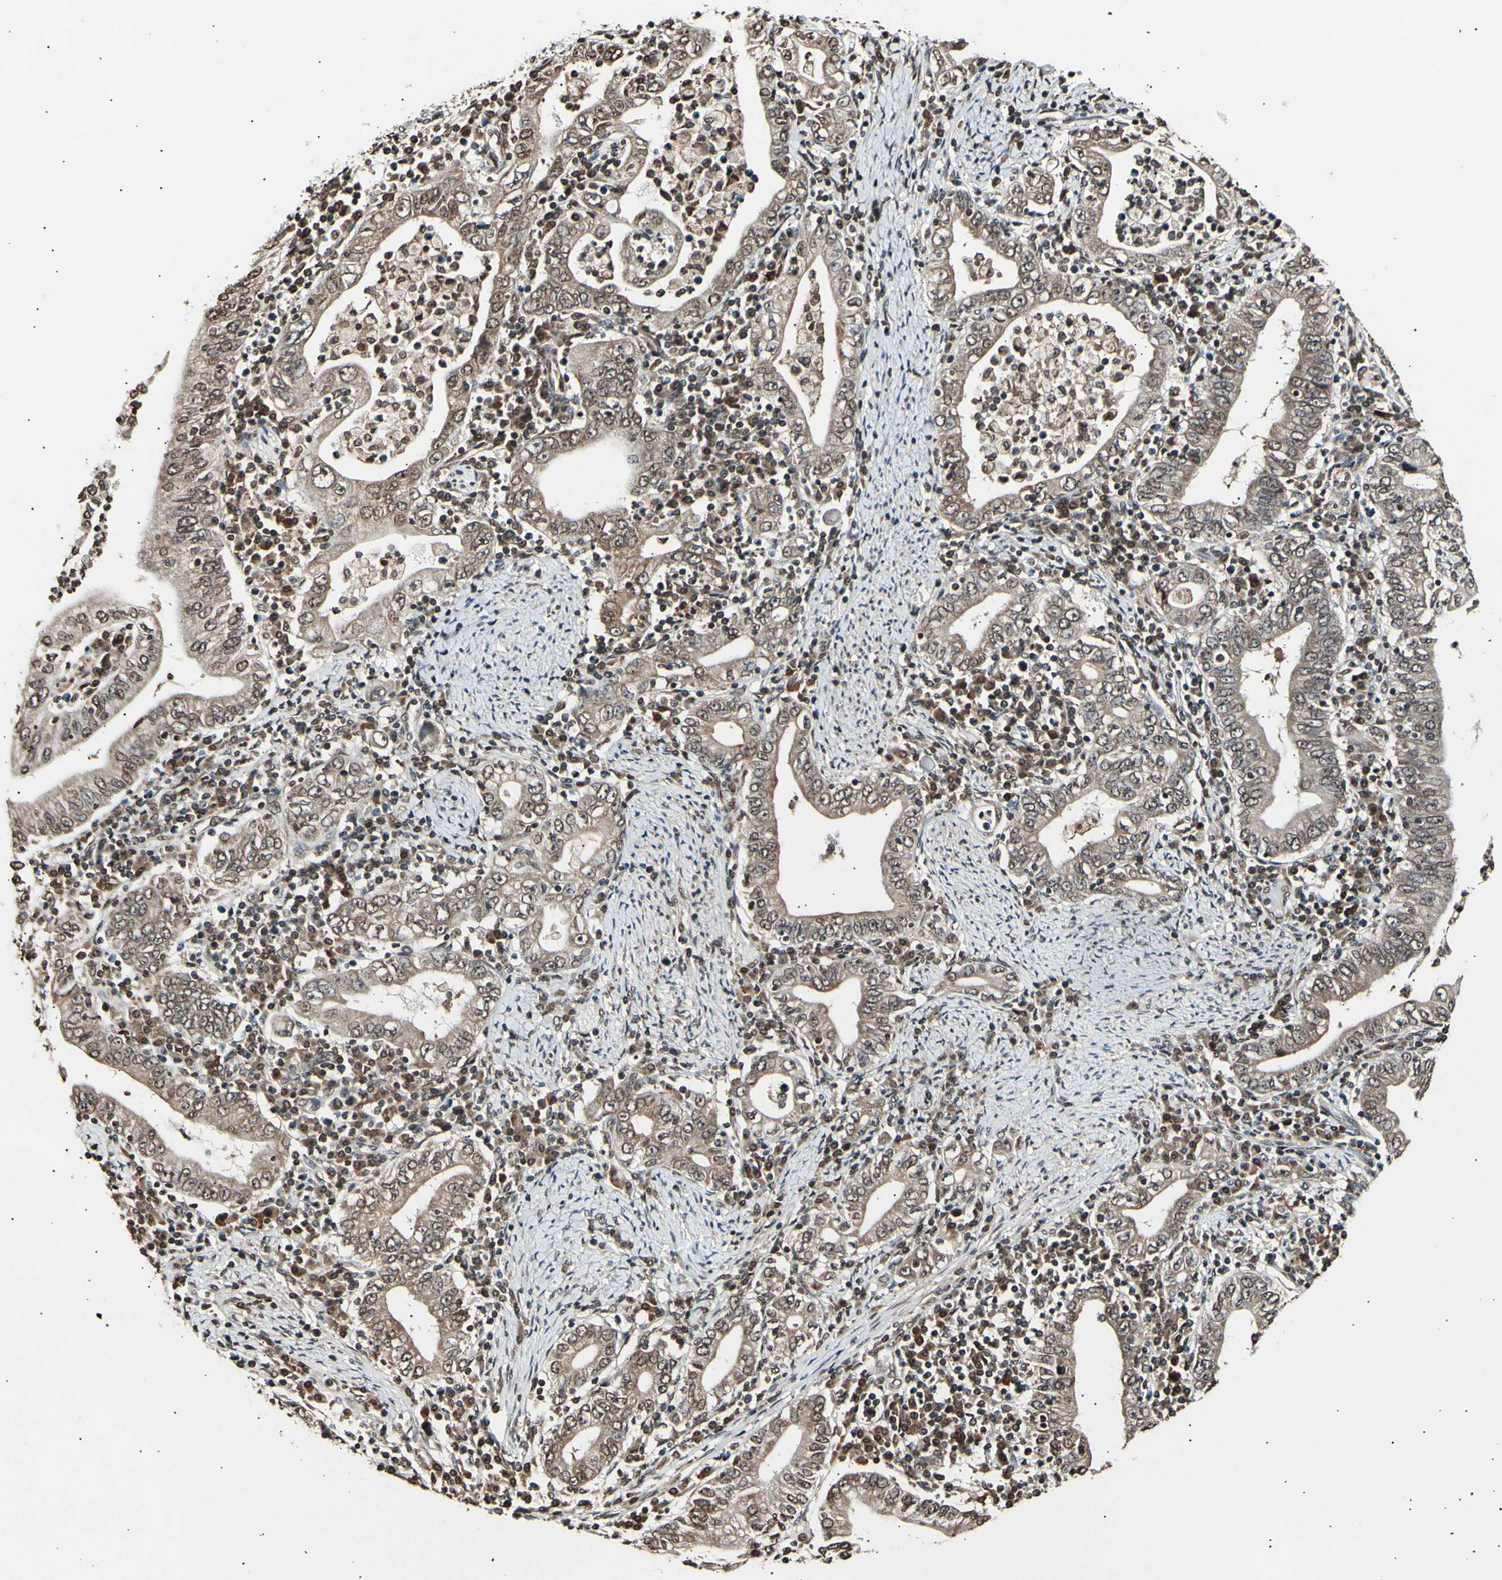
{"staining": {"intensity": "moderate", "quantity": ">75%", "location": "cytoplasmic/membranous,nuclear"}, "tissue": "stomach cancer", "cell_type": "Tumor cells", "image_type": "cancer", "snomed": [{"axis": "morphology", "description": "Normal tissue, NOS"}, {"axis": "morphology", "description": "Adenocarcinoma, NOS"}, {"axis": "topography", "description": "Esophagus"}, {"axis": "topography", "description": "Stomach, upper"}, {"axis": "topography", "description": "Peripheral nerve tissue"}], "caption": "An image showing moderate cytoplasmic/membranous and nuclear expression in about >75% of tumor cells in stomach adenocarcinoma, as visualized by brown immunohistochemical staining.", "gene": "ANAPC7", "patient": {"sex": "male", "age": 62}}